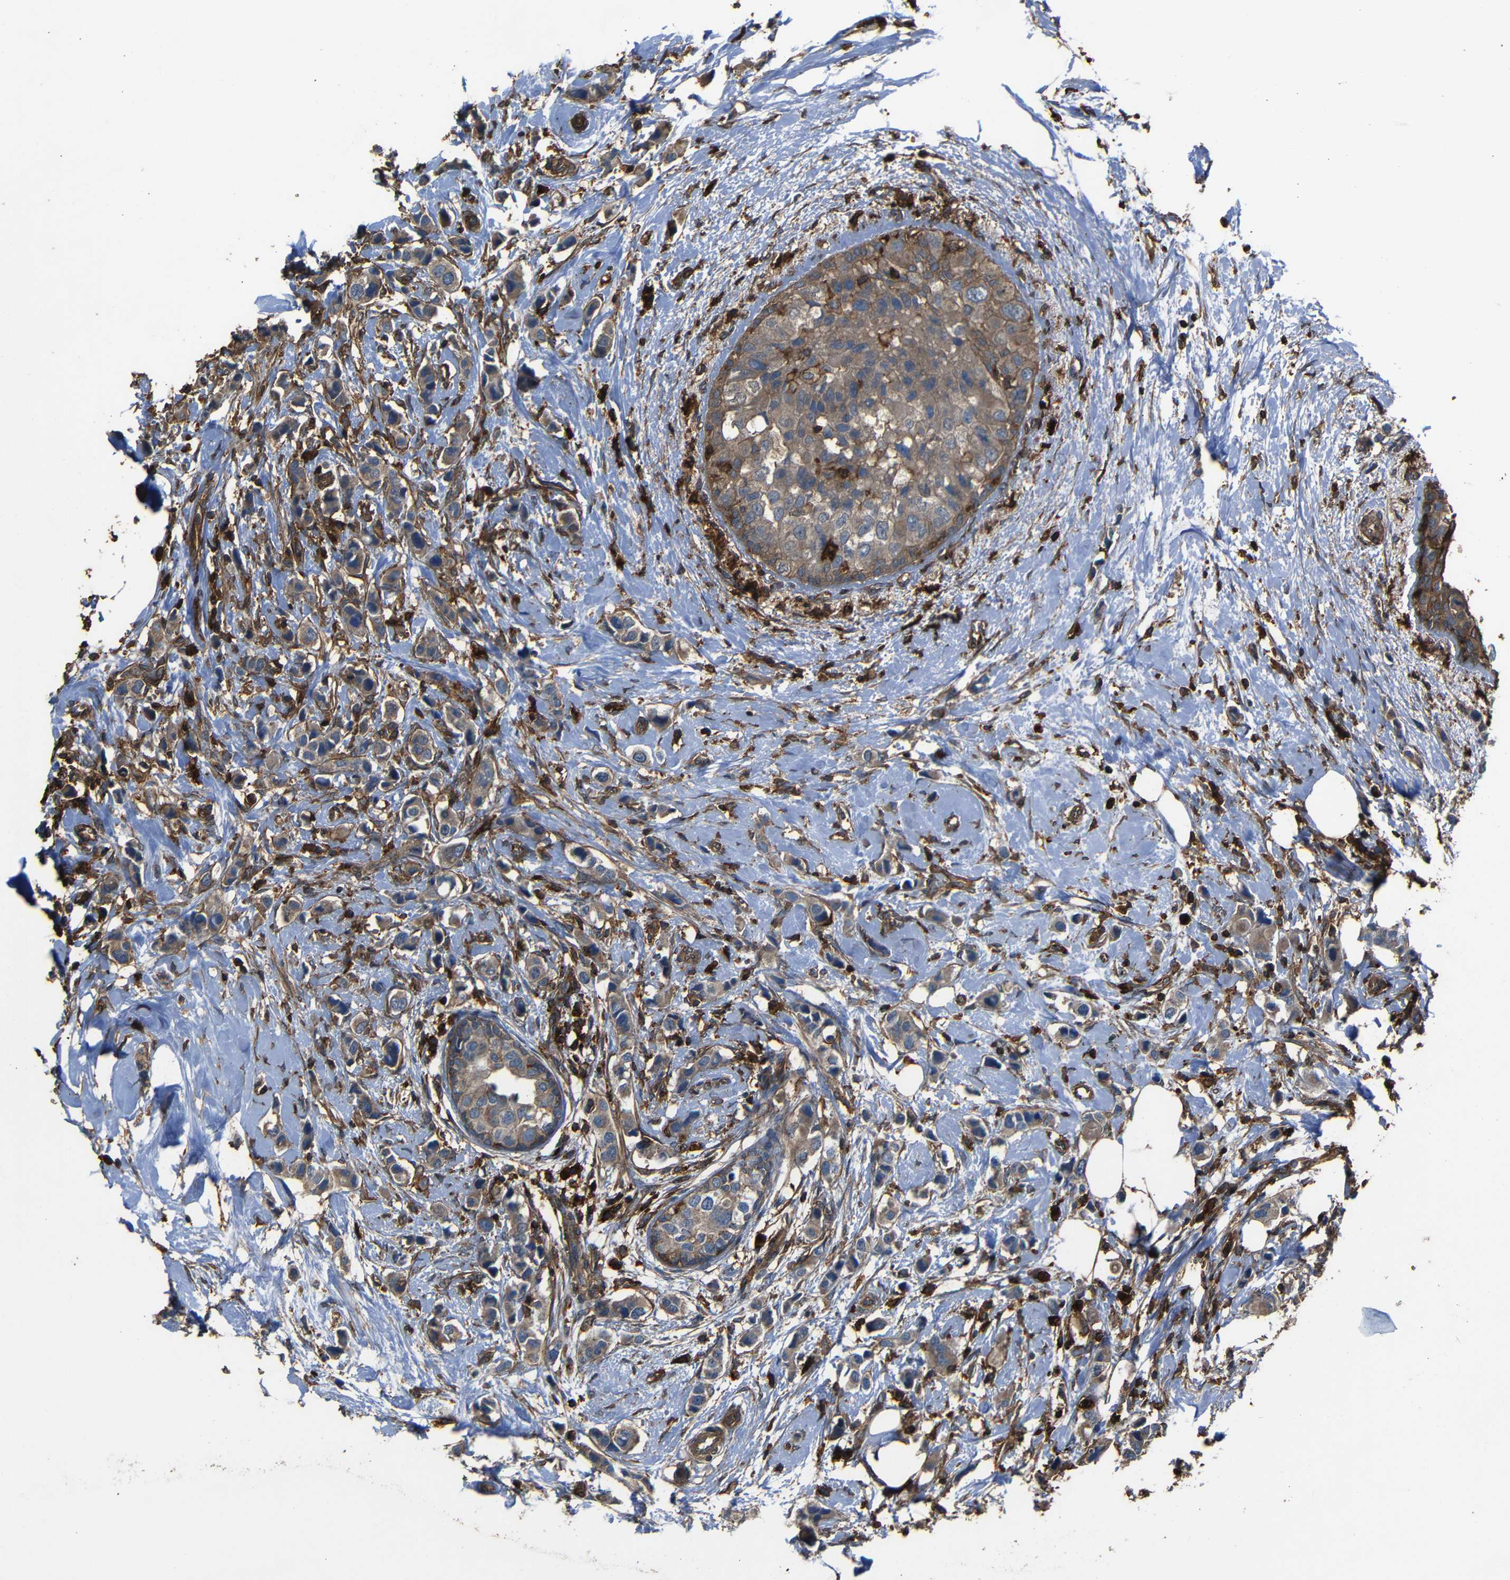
{"staining": {"intensity": "moderate", "quantity": ">75%", "location": "cytoplasmic/membranous"}, "tissue": "breast cancer", "cell_type": "Tumor cells", "image_type": "cancer", "snomed": [{"axis": "morphology", "description": "Normal tissue, NOS"}, {"axis": "morphology", "description": "Duct carcinoma"}, {"axis": "topography", "description": "Breast"}], "caption": "This photomicrograph demonstrates invasive ductal carcinoma (breast) stained with immunohistochemistry (IHC) to label a protein in brown. The cytoplasmic/membranous of tumor cells show moderate positivity for the protein. Nuclei are counter-stained blue.", "gene": "ADGRE5", "patient": {"sex": "female", "age": 50}}